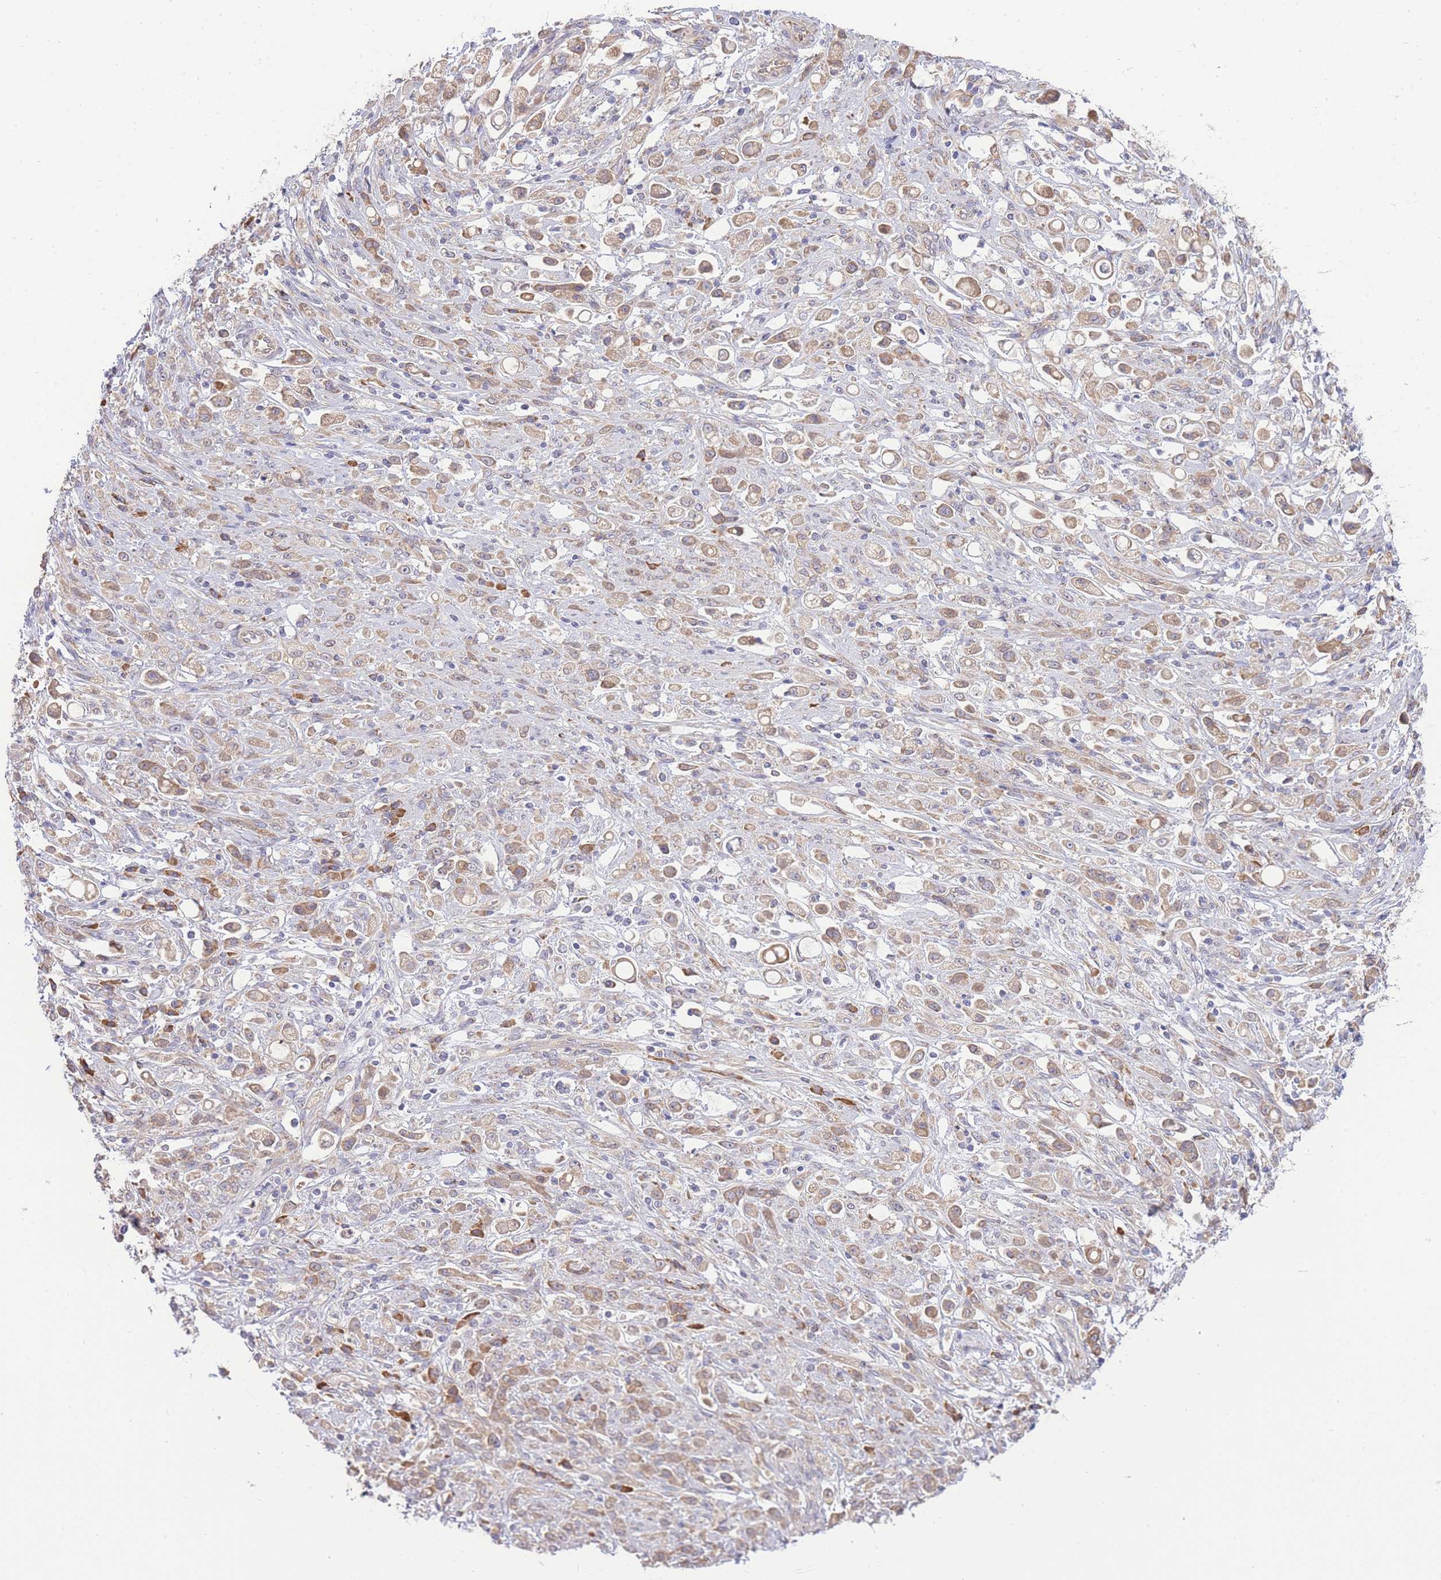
{"staining": {"intensity": "weak", "quantity": ">75%", "location": "cytoplasmic/membranous"}, "tissue": "stomach cancer", "cell_type": "Tumor cells", "image_type": "cancer", "snomed": [{"axis": "morphology", "description": "Adenocarcinoma, NOS"}, {"axis": "topography", "description": "Stomach"}], "caption": "A brown stain shows weak cytoplasmic/membranous expression of a protein in stomach cancer tumor cells.", "gene": "BEX1", "patient": {"sex": "female", "age": 60}}